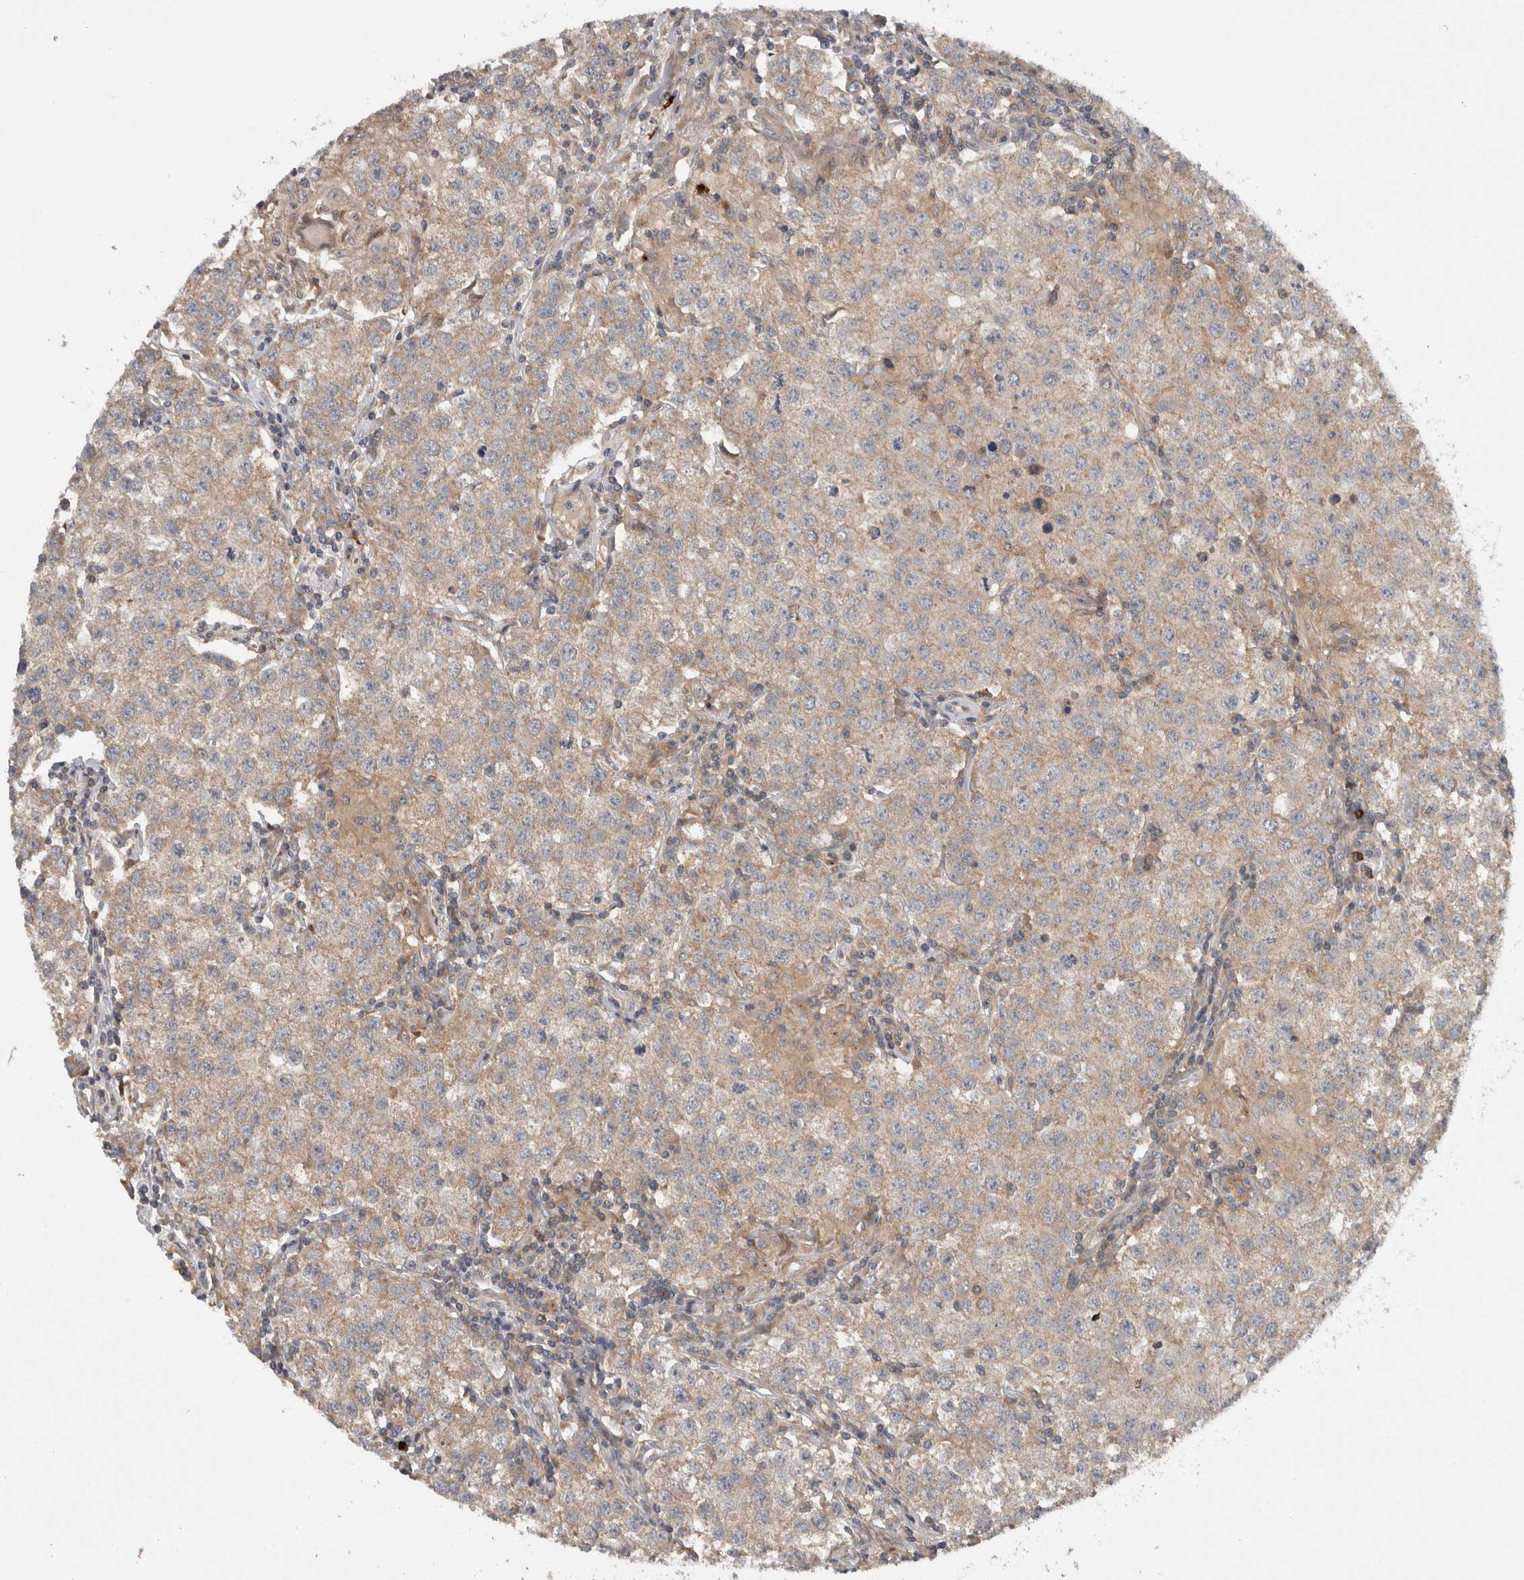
{"staining": {"intensity": "weak", "quantity": ">75%", "location": "cytoplasmic/membranous"}, "tissue": "testis cancer", "cell_type": "Tumor cells", "image_type": "cancer", "snomed": [{"axis": "morphology", "description": "Seminoma, NOS"}, {"axis": "morphology", "description": "Carcinoma, Embryonal, NOS"}, {"axis": "topography", "description": "Testis"}], "caption": "Protein expression by immunohistochemistry exhibits weak cytoplasmic/membranous staining in approximately >75% of tumor cells in testis cancer (seminoma).", "gene": "TARBP1", "patient": {"sex": "male", "age": 43}}